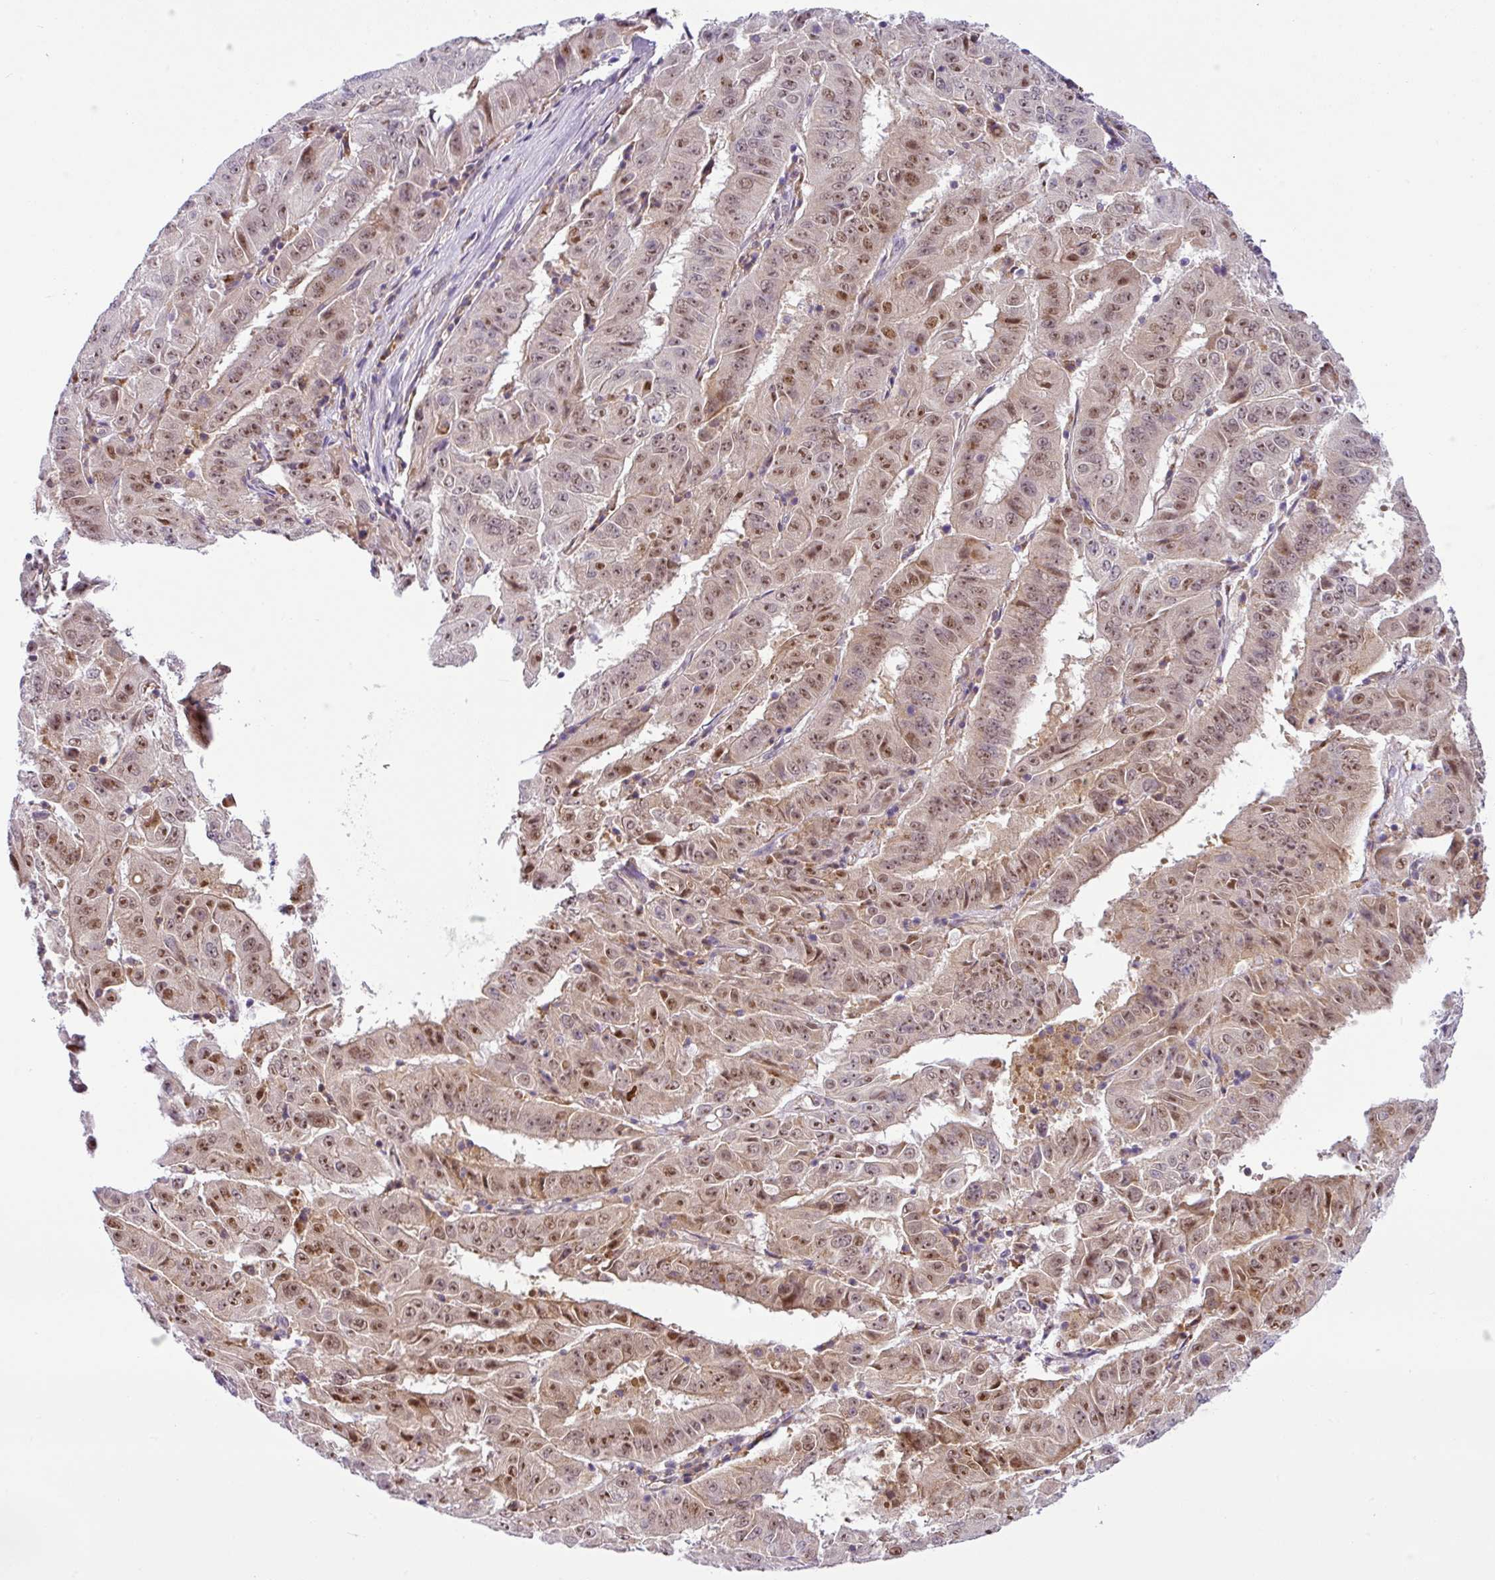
{"staining": {"intensity": "moderate", "quantity": ">75%", "location": "nuclear"}, "tissue": "pancreatic cancer", "cell_type": "Tumor cells", "image_type": "cancer", "snomed": [{"axis": "morphology", "description": "Adenocarcinoma, NOS"}, {"axis": "topography", "description": "Pancreas"}], "caption": "The histopathology image exhibits staining of adenocarcinoma (pancreatic), revealing moderate nuclear protein expression (brown color) within tumor cells.", "gene": "NDUFB2", "patient": {"sex": "male", "age": 63}}